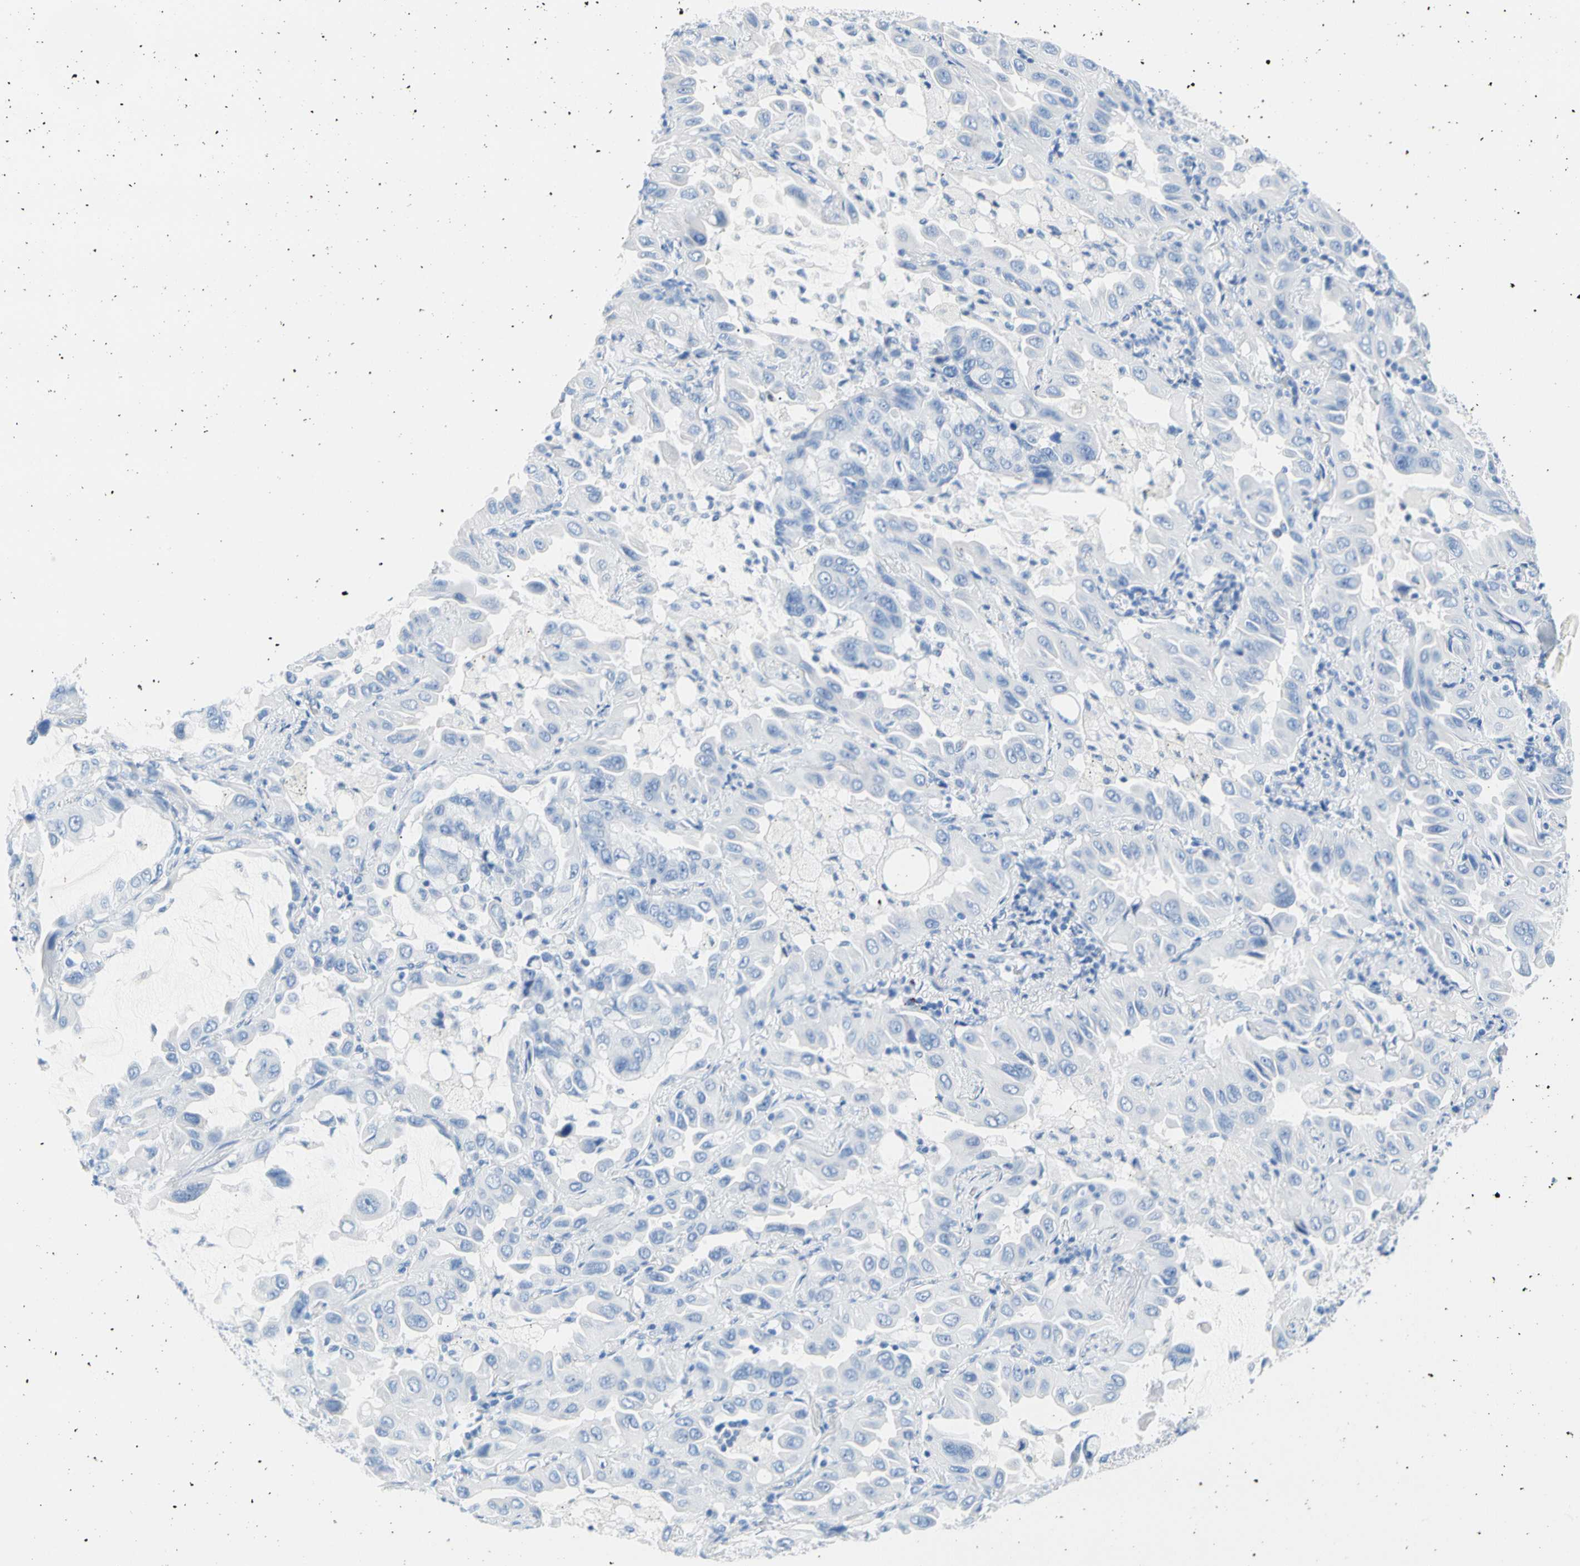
{"staining": {"intensity": "negative", "quantity": "none", "location": "none"}, "tissue": "lung cancer", "cell_type": "Tumor cells", "image_type": "cancer", "snomed": [{"axis": "morphology", "description": "Adenocarcinoma, NOS"}, {"axis": "topography", "description": "Lung"}], "caption": "There is no significant positivity in tumor cells of lung cancer.", "gene": "CEL", "patient": {"sex": "male", "age": 64}}